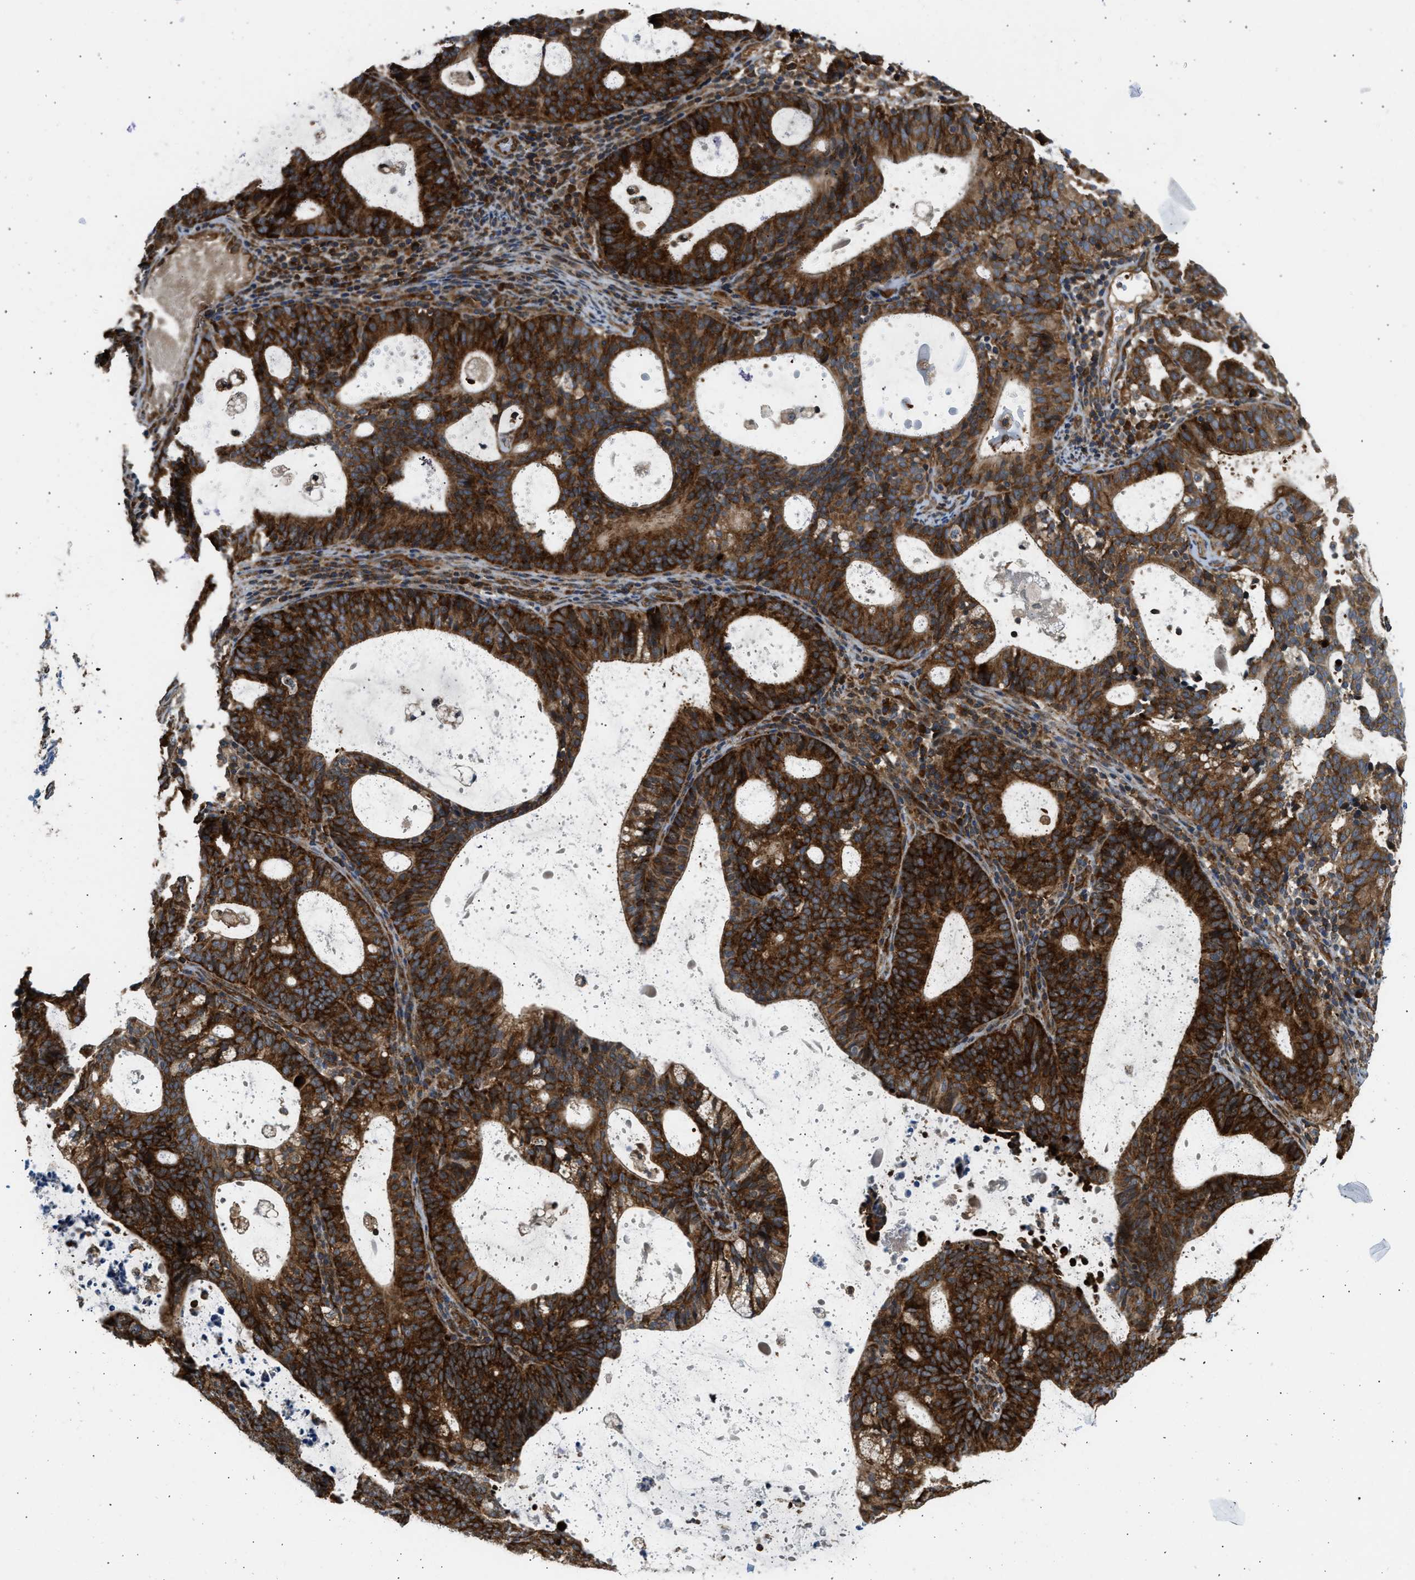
{"staining": {"intensity": "strong", "quantity": ">75%", "location": "cytoplasmic/membranous"}, "tissue": "endometrial cancer", "cell_type": "Tumor cells", "image_type": "cancer", "snomed": [{"axis": "morphology", "description": "Adenocarcinoma, NOS"}, {"axis": "topography", "description": "Uterus"}], "caption": "Endometrial cancer (adenocarcinoma) stained with a brown dye exhibits strong cytoplasmic/membranous positive positivity in about >75% of tumor cells.", "gene": "RASGRF2", "patient": {"sex": "female", "age": 83}}